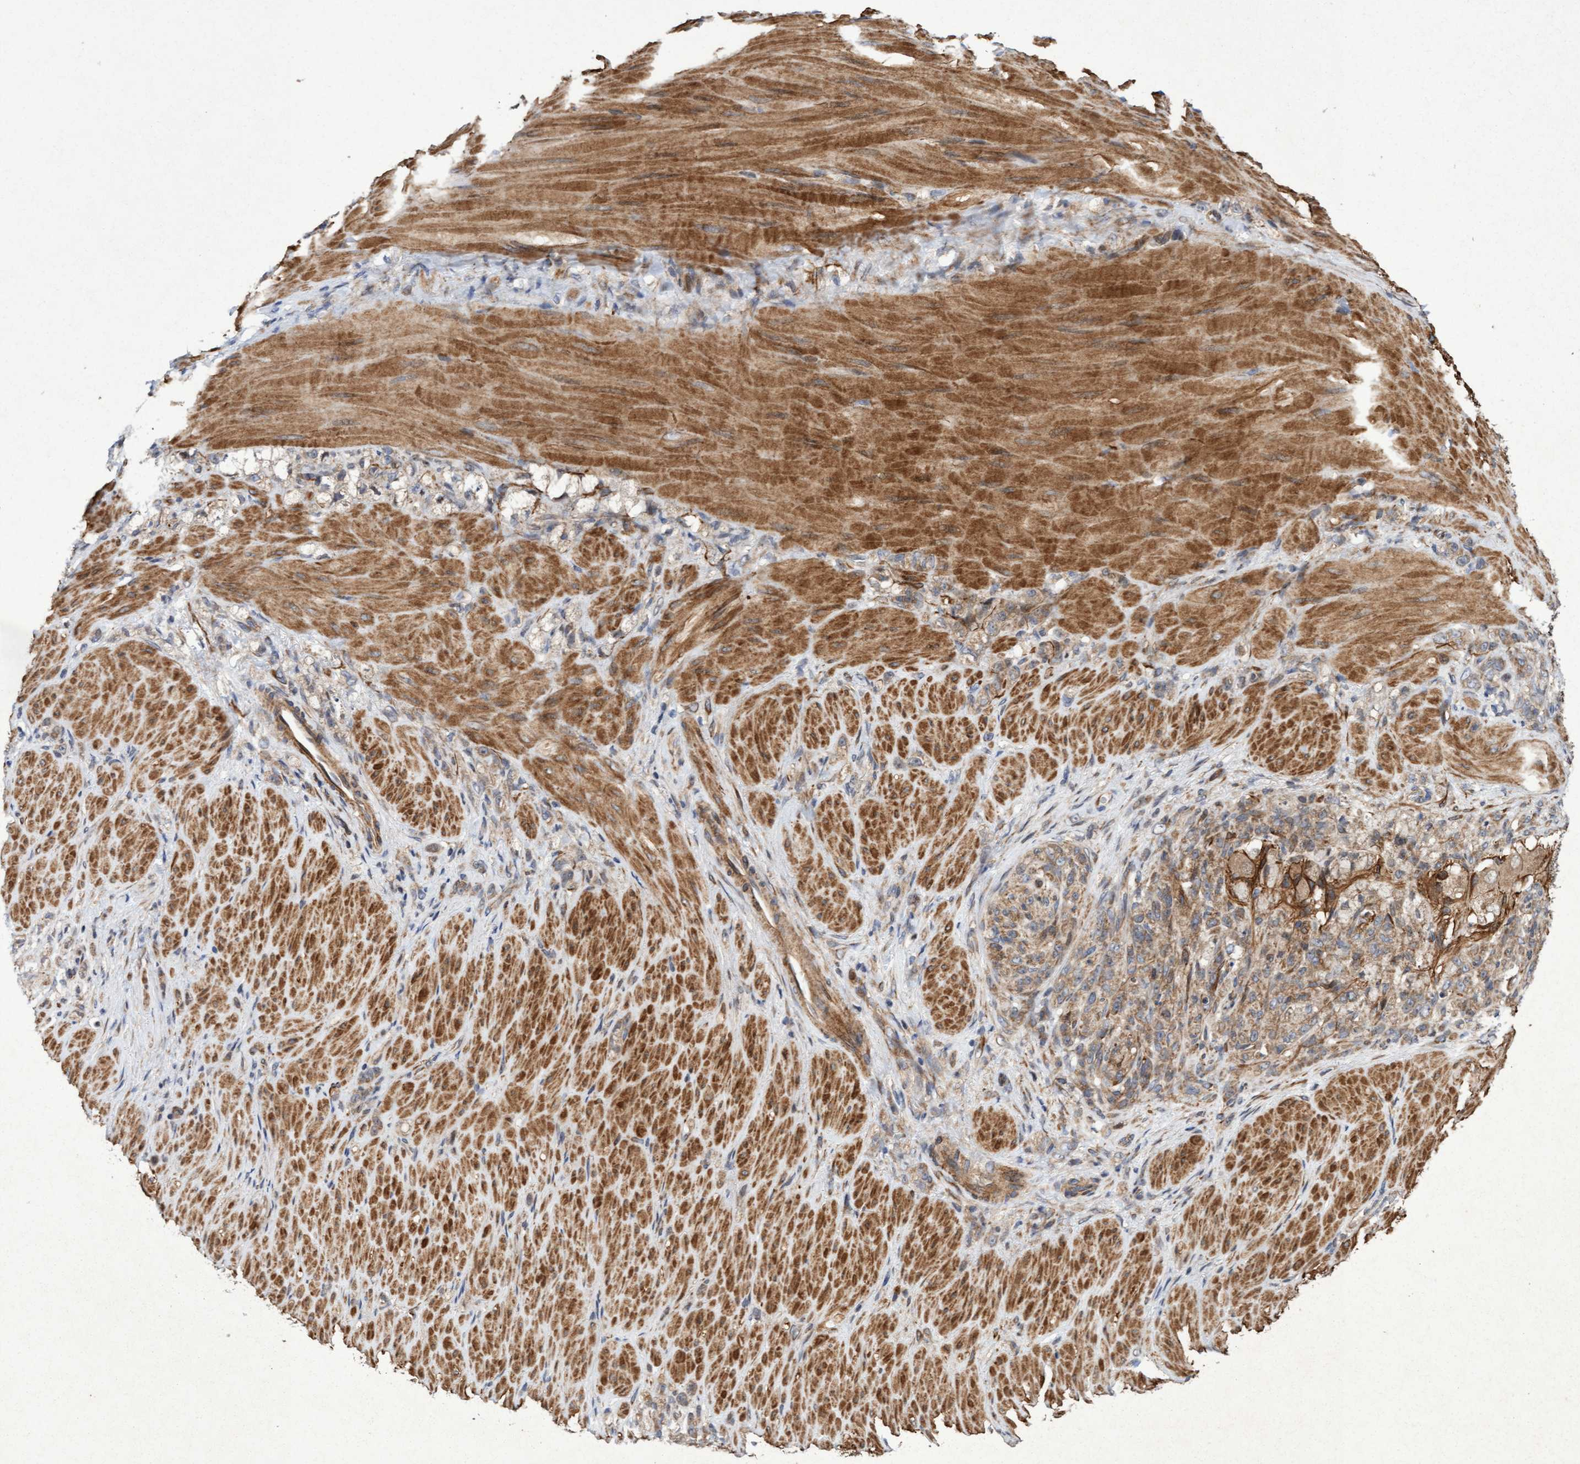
{"staining": {"intensity": "moderate", "quantity": ">75%", "location": "cytoplasmic/membranous"}, "tissue": "stomach cancer", "cell_type": "Tumor cells", "image_type": "cancer", "snomed": [{"axis": "morphology", "description": "Normal tissue, NOS"}, {"axis": "morphology", "description": "Adenocarcinoma, NOS"}, {"axis": "topography", "description": "Stomach"}], "caption": "Moderate cytoplasmic/membranous protein expression is appreciated in approximately >75% of tumor cells in stomach cancer (adenocarcinoma). The staining was performed using DAB (3,3'-diaminobenzidine) to visualize the protein expression in brown, while the nuclei were stained in blue with hematoxylin (Magnification: 20x).", "gene": "ELP5", "patient": {"sex": "male", "age": 82}}